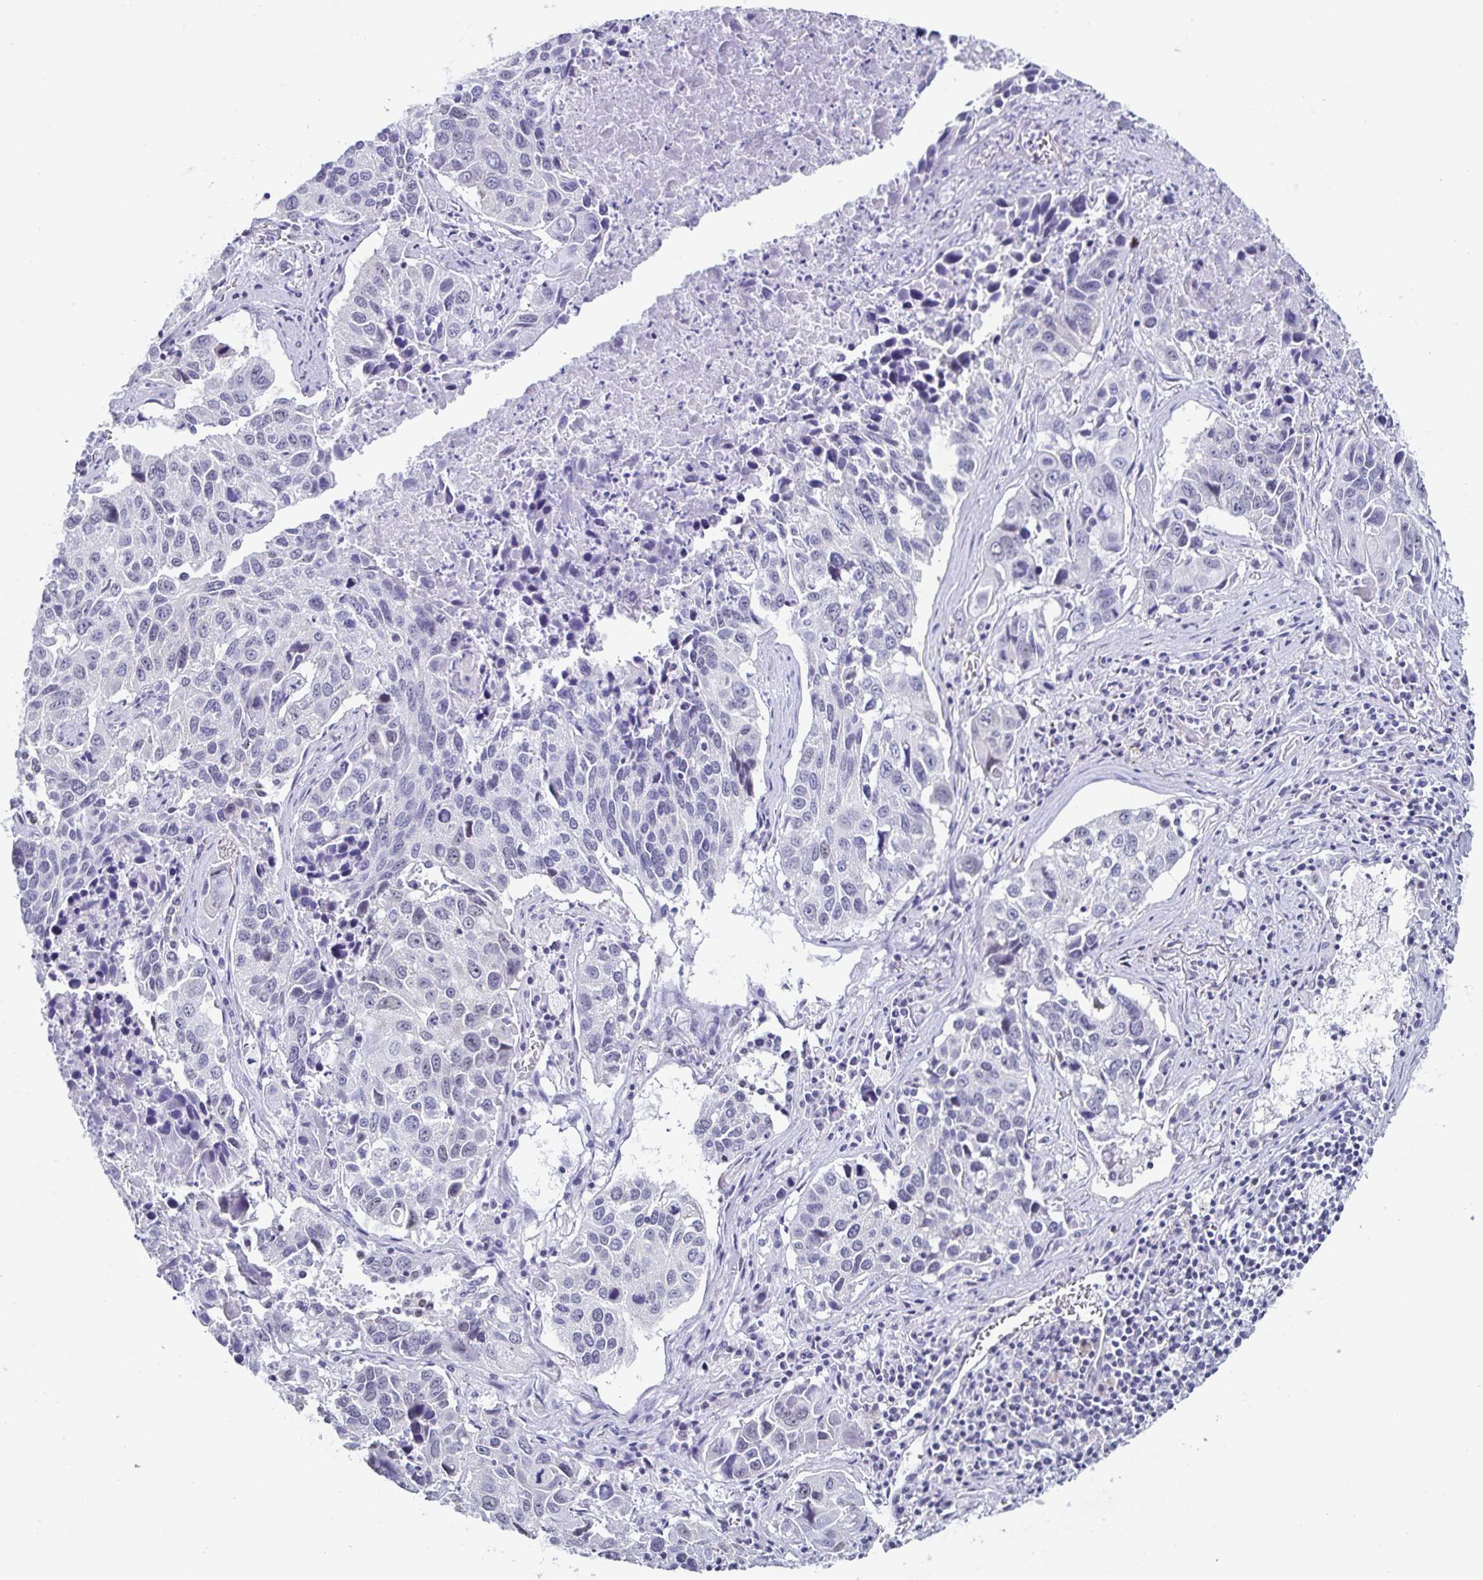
{"staining": {"intensity": "negative", "quantity": "none", "location": "none"}, "tissue": "lung cancer", "cell_type": "Tumor cells", "image_type": "cancer", "snomed": [{"axis": "morphology", "description": "Squamous cell carcinoma, NOS"}, {"axis": "topography", "description": "Lung"}], "caption": "IHC of human lung cancer (squamous cell carcinoma) reveals no staining in tumor cells.", "gene": "DDX39B", "patient": {"sex": "female", "age": 61}}